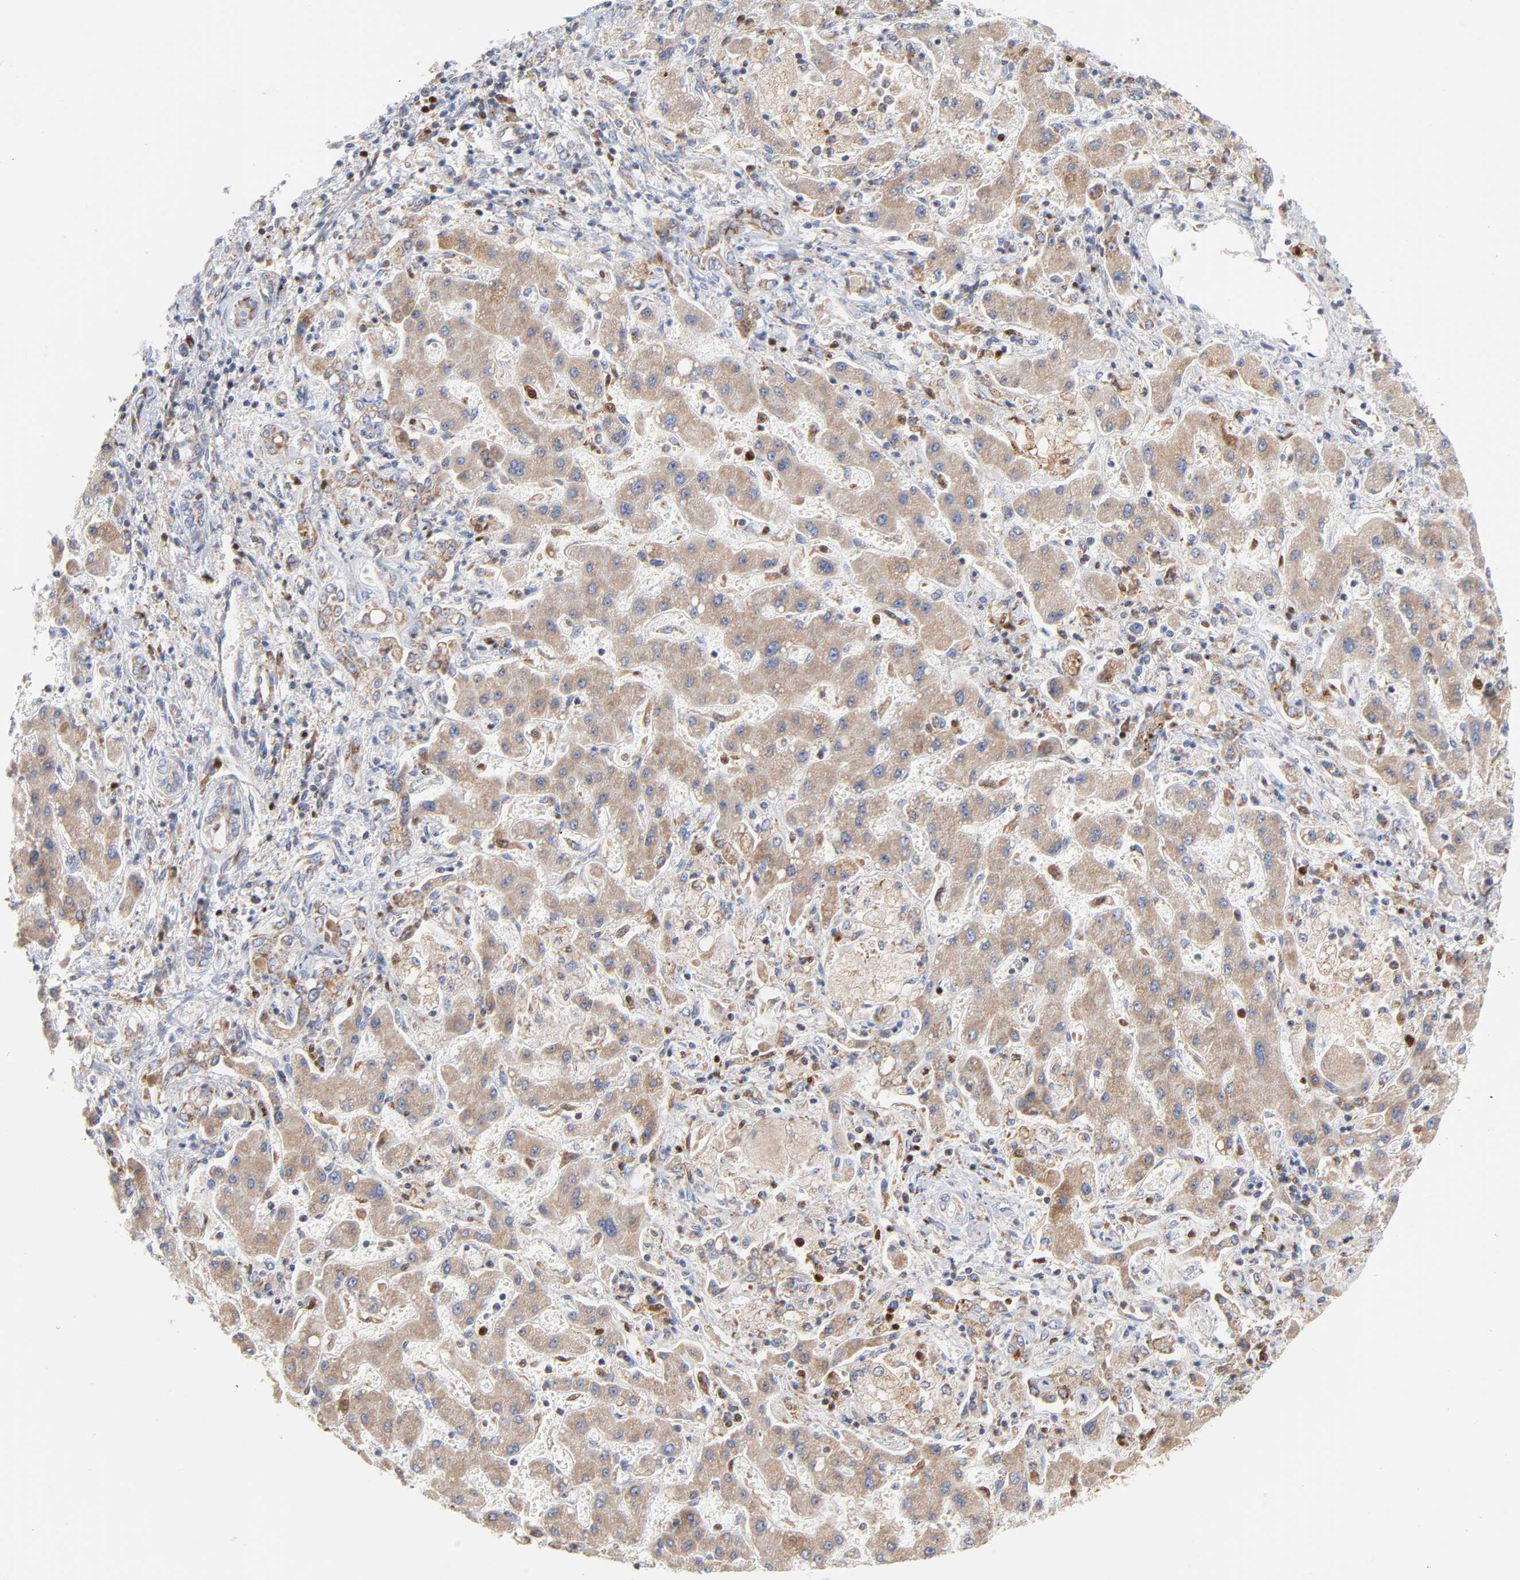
{"staining": {"intensity": "weak", "quantity": ">75%", "location": "cytoplasmic/membranous"}, "tissue": "liver cancer", "cell_type": "Tumor cells", "image_type": "cancer", "snomed": [{"axis": "morphology", "description": "Cholangiocarcinoma"}, {"axis": "topography", "description": "Liver"}], "caption": "Immunohistochemistry (DAB (3,3'-diaminobenzidine)) staining of human liver cholangiocarcinoma reveals weak cytoplasmic/membranous protein staining in about >75% of tumor cells.", "gene": "DIABLO", "patient": {"sex": "male", "age": 50}}